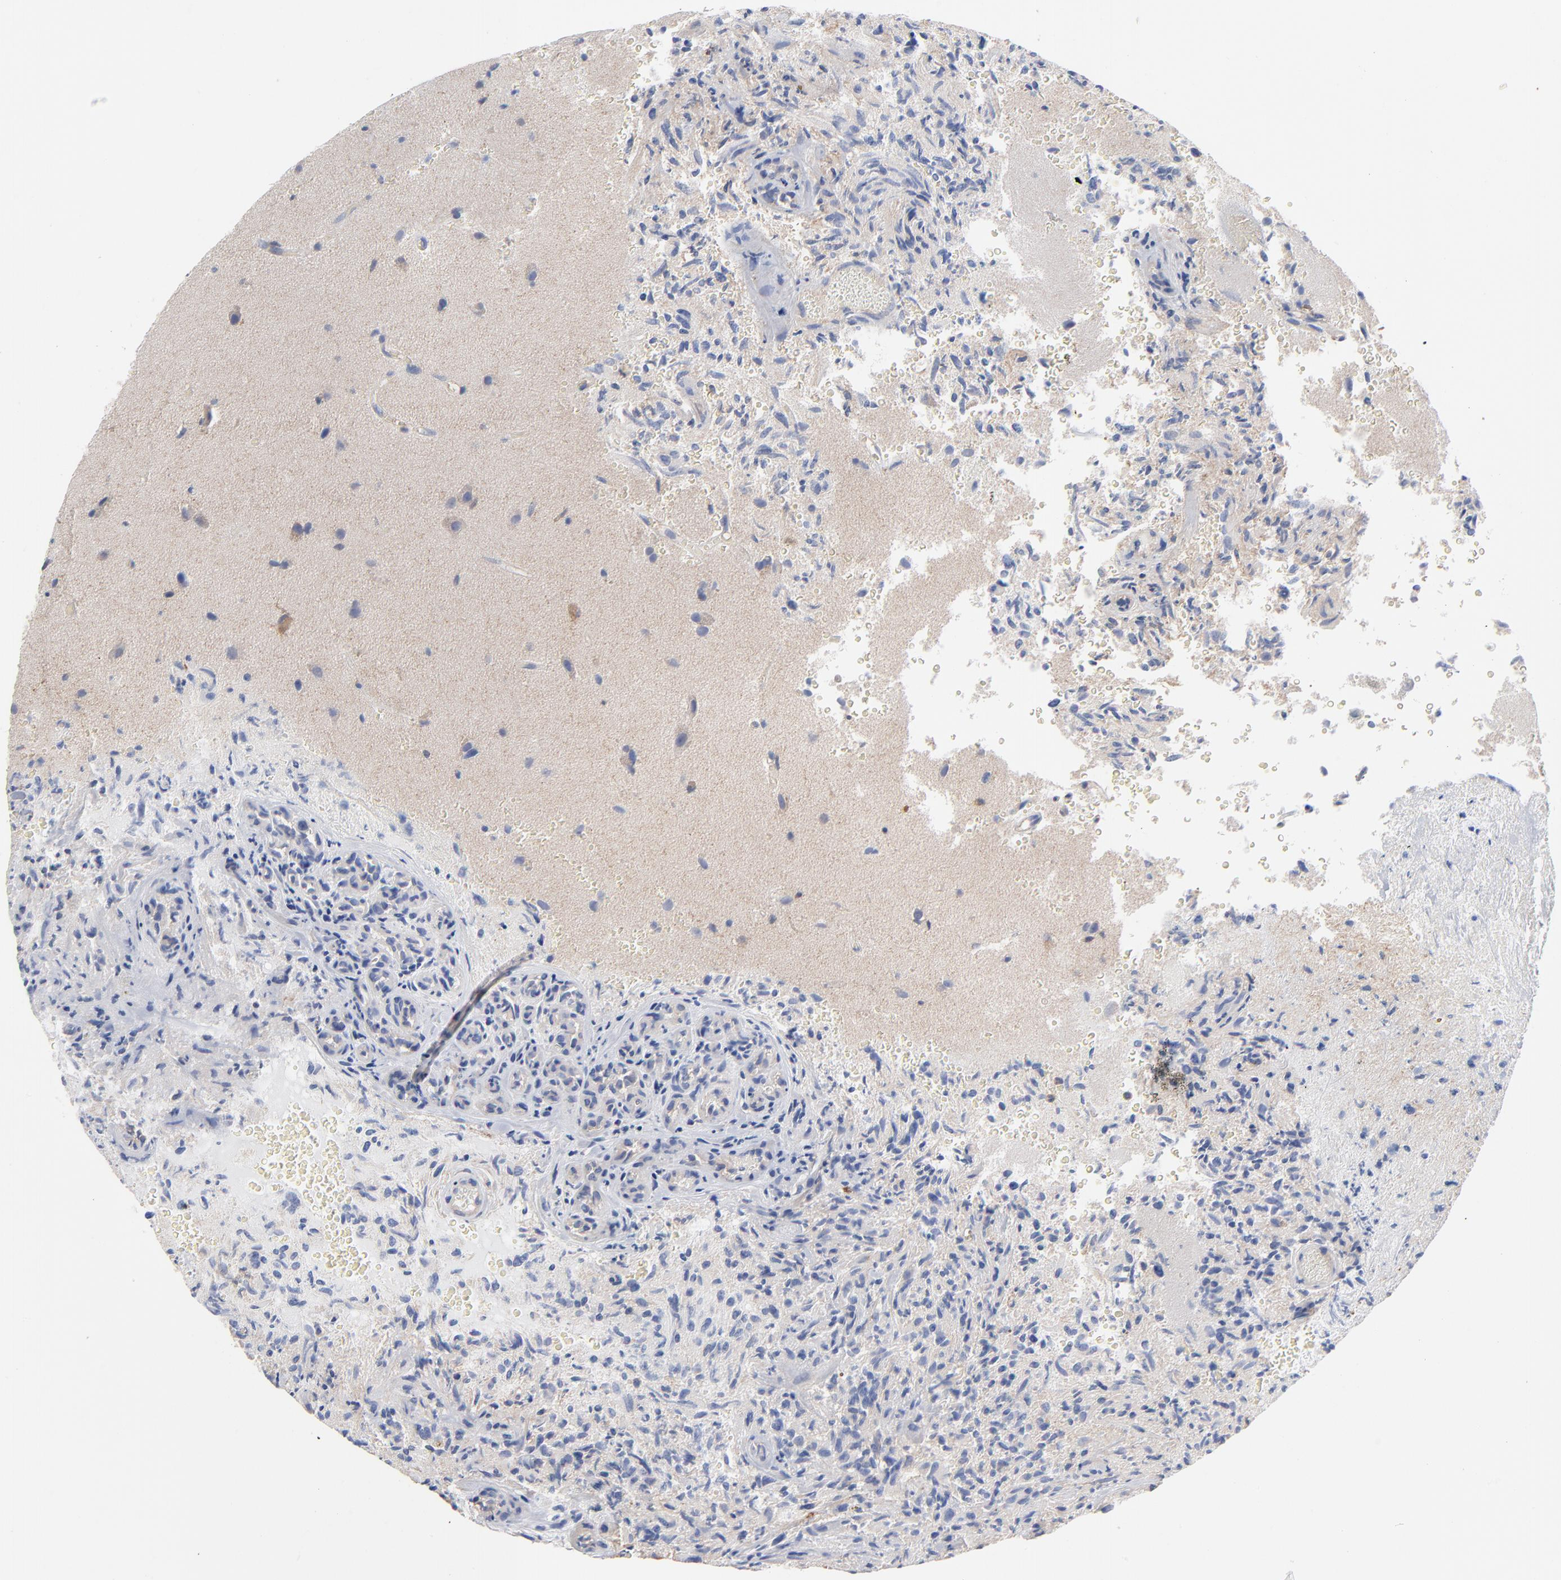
{"staining": {"intensity": "negative", "quantity": "none", "location": "none"}, "tissue": "glioma", "cell_type": "Tumor cells", "image_type": "cancer", "snomed": [{"axis": "morphology", "description": "Normal tissue, NOS"}, {"axis": "morphology", "description": "Glioma, malignant, High grade"}, {"axis": "topography", "description": "Cerebral cortex"}], "caption": "The immunohistochemistry (IHC) photomicrograph has no significant positivity in tumor cells of glioma tissue.", "gene": "CAB39L", "patient": {"sex": "male", "age": 75}}